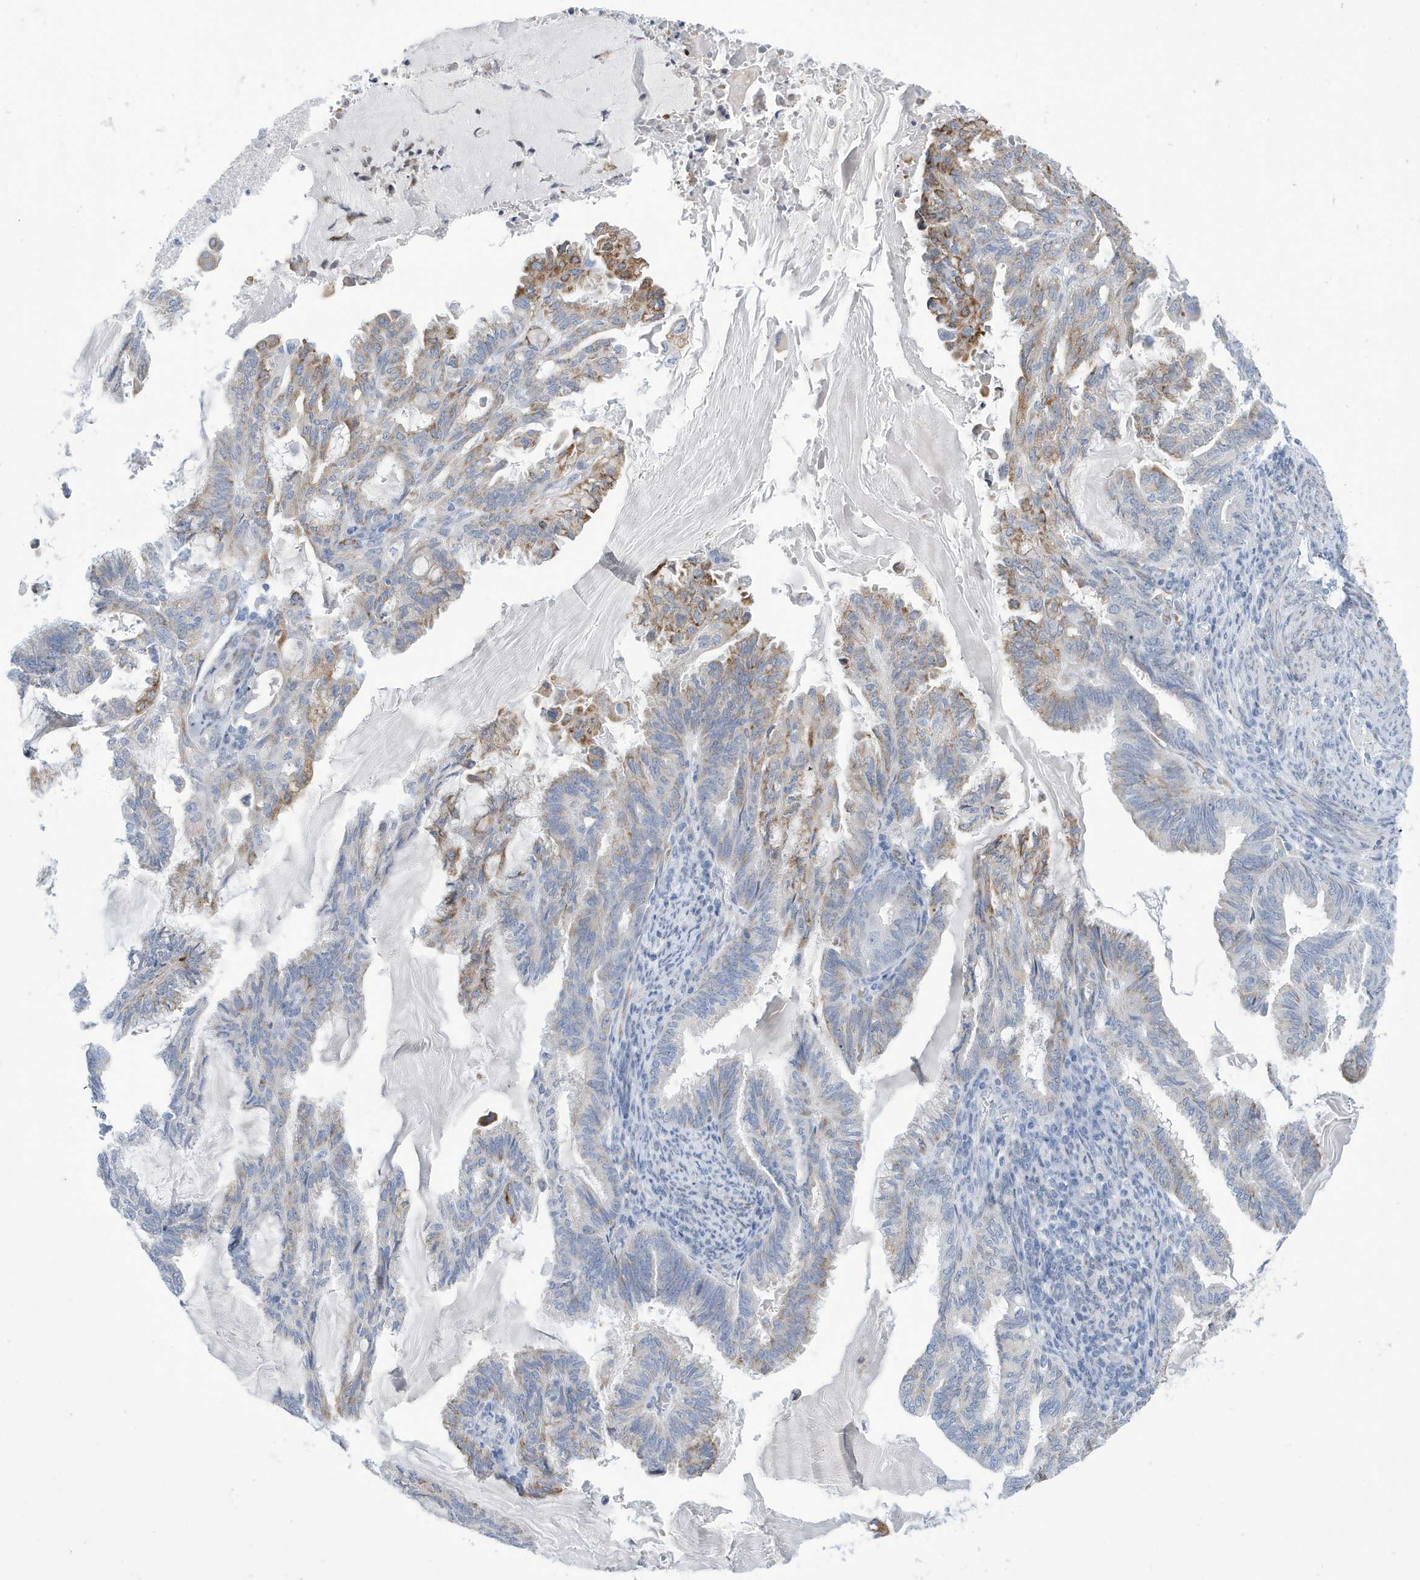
{"staining": {"intensity": "moderate", "quantity": "<25%", "location": "cytoplasmic/membranous"}, "tissue": "endometrial cancer", "cell_type": "Tumor cells", "image_type": "cancer", "snomed": [{"axis": "morphology", "description": "Adenocarcinoma, NOS"}, {"axis": "topography", "description": "Endometrium"}], "caption": "Protein expression analysis of human endometrial adenocarcinoma reveals moderate cytoplasmic/membranous staining in approximately <25% of tumor cells.", "gene": "SEMA3F", "patient": {"sex": "female", "age": 86}}